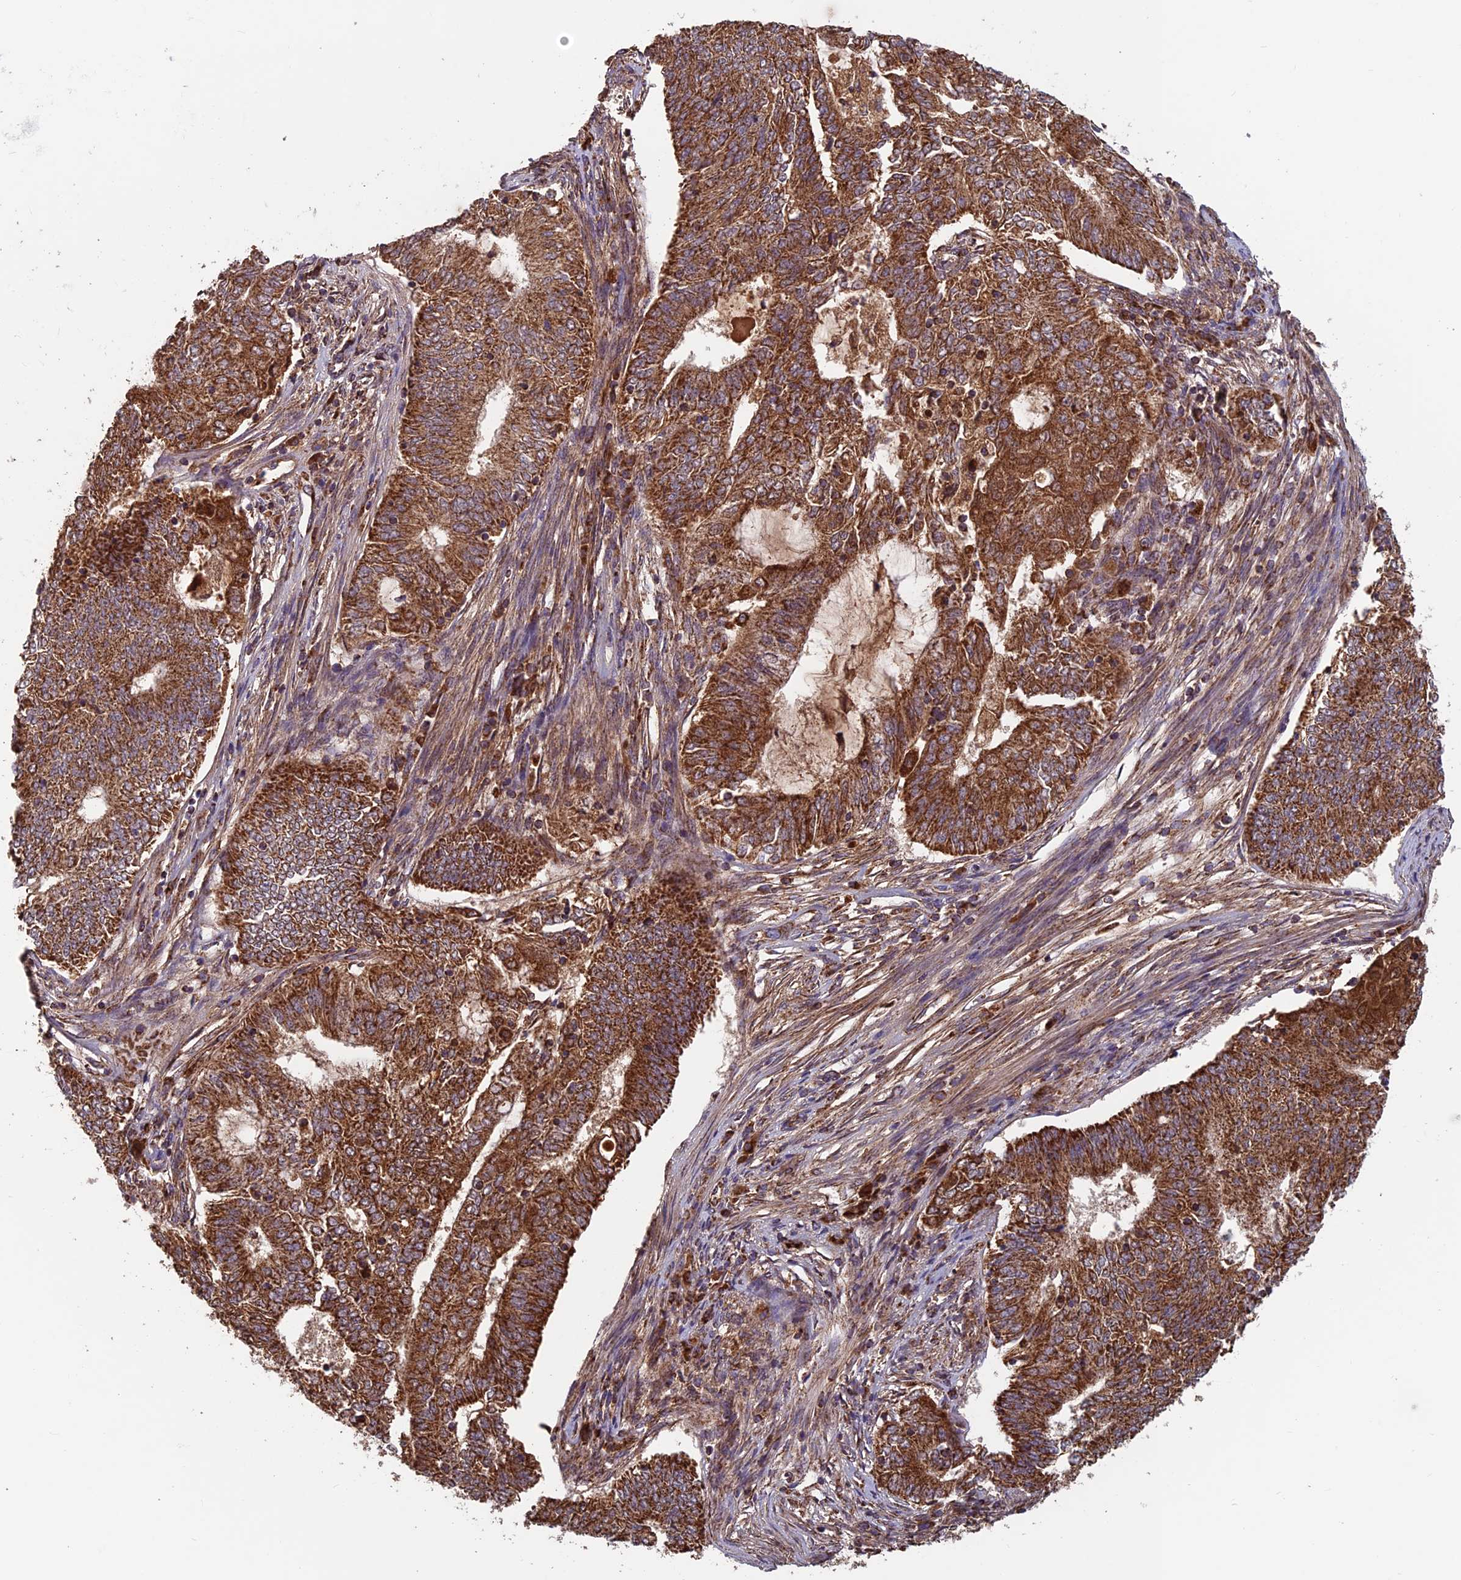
{"staining": {"intensity": "strong", "quantity": ">75%", "location": "cytoplasmic/membranous"}, "tissue": "endometrial cancer", "cell_type": "Tumor cells", "image_type": "cancer", "snomed": [{"axis": "morphology", "description": "Adenocarcinoma, NOS"}, {"axis": "topography", "description": "Endometrium"}], "caption": "This is an image of immunohistochemistry (IHC) staining of endometrial adenocarcinoma, which shows strong expression in the cytoplasmic/membranous of tumor cells.", "gene": "CCDC15", "patient": {"sex": "female", "age": 62}}